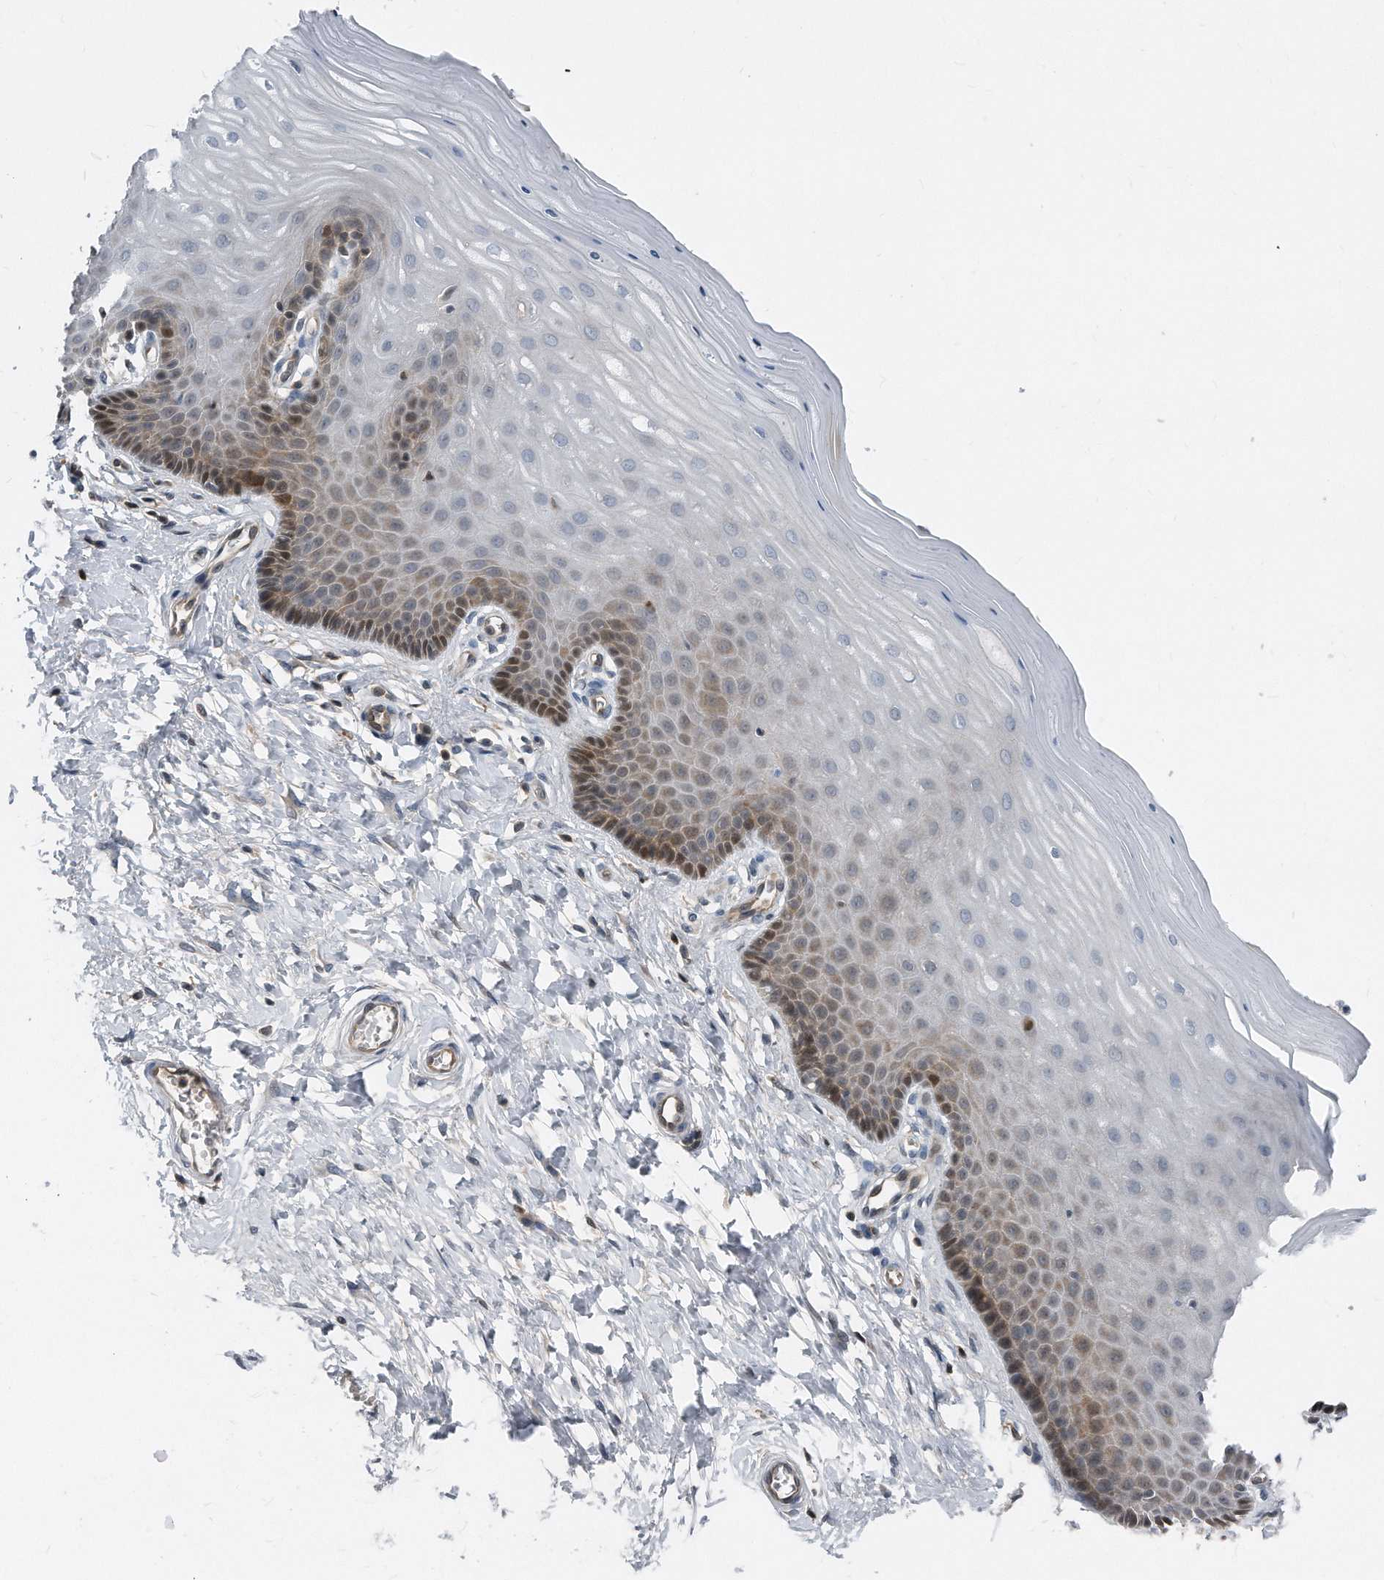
{"staining": {"intensity": "strong", "quantity": ">75%", "location": "cytoplasmic/membranous,nuclear"}, "tissue": "cervix", "cell_type": "Glandular cells", "image_type": "normal", "snomed": [{"axis": "morphology", "description": "Normal tissue, NOS"}, {"axis": "topography", "description": "Cervix"}], "caption": "Immunohistochemical staining of unremarkable human cervix reveals strong cytoplasmic/membranous,nuclear protein positivity in about >75% of glandular cells. The protein is shown in brown color, while the nuclei are stained blue.", "gene": "MAP2K6", "patient": {"sex": "female", "age": 55}}